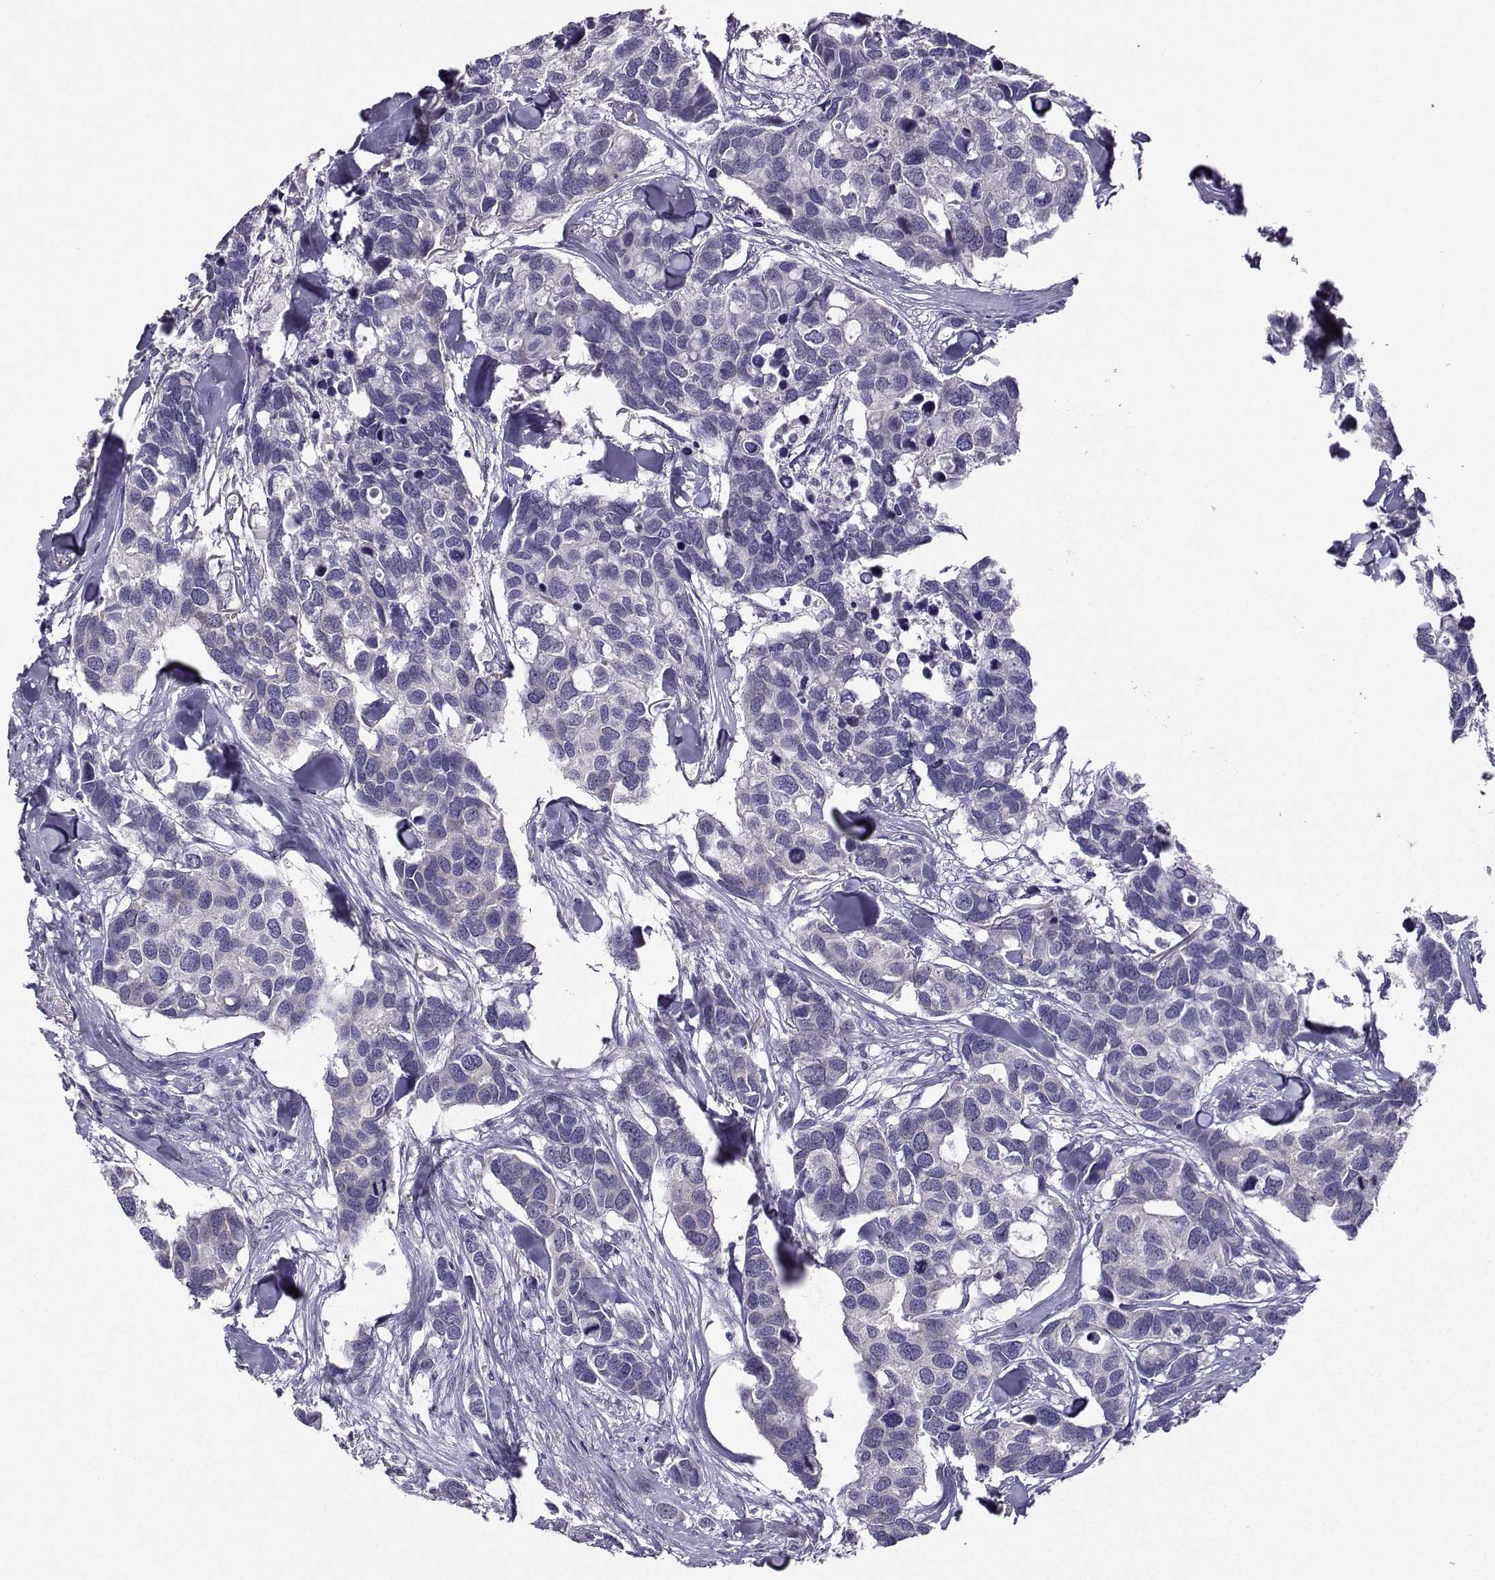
{"staining": {"intensity": "negative", "quantity": "none", "location": "none"}, "tissue": "breast cancer", "cell_type": "Tumor cells", "image_type": "cancer", "snomed": [{"axis": "morphology", "description": "Duct carcinoma"}, {"axis": "topography", "description": "Breast"}], "caption": "Breast cancer (infiltrating ductal carcinoma) was stained to show a protein in brown. There is no significant expression in tumor cells. (DAB IHC, high magnification).", "gene": "DDX20", "patient": {"sex": "female", "age": 83}}